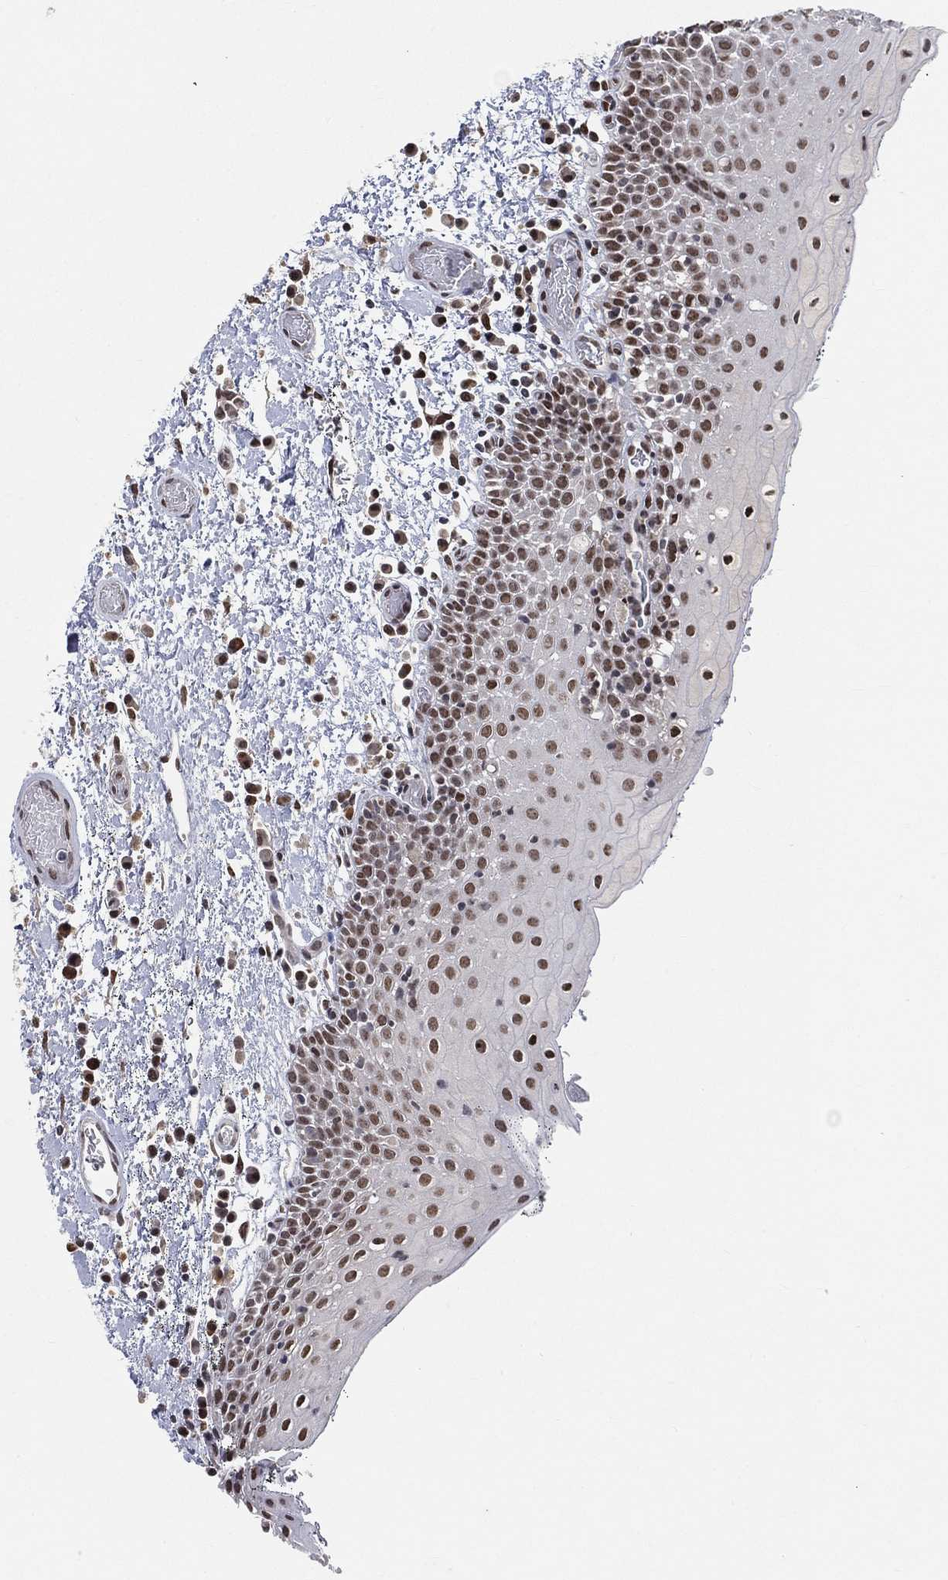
{"staining": {"intensity": "strong", "quantity": "<25%", "location": "nuclear"}, "tissue": "oral mucosa", "cell_type": "Squamous epithelial cells", "image_type": "normal", "snomed": [{"axis": "morphology", "description": "Normal tissue, NOS"}, {"axis": "morphology", "description": "Squamous cell carcinoma, NOS"}, {"axis": "topography", "description": "Oral tissue"}, {"axis": "topography", "description": "Tounge, NOS"}, {"axis": "topography", "description": "Head-Neck"}], "caption": "The micrograph exhibits immunohistochemical staining of unremarkable oral mucosa. There is strong nuclear positivity is appreciated in approximately <25% of squamous epithelial cells.", "gene": "YLPM1", "patient": {"sex": "female", "age": 80}}